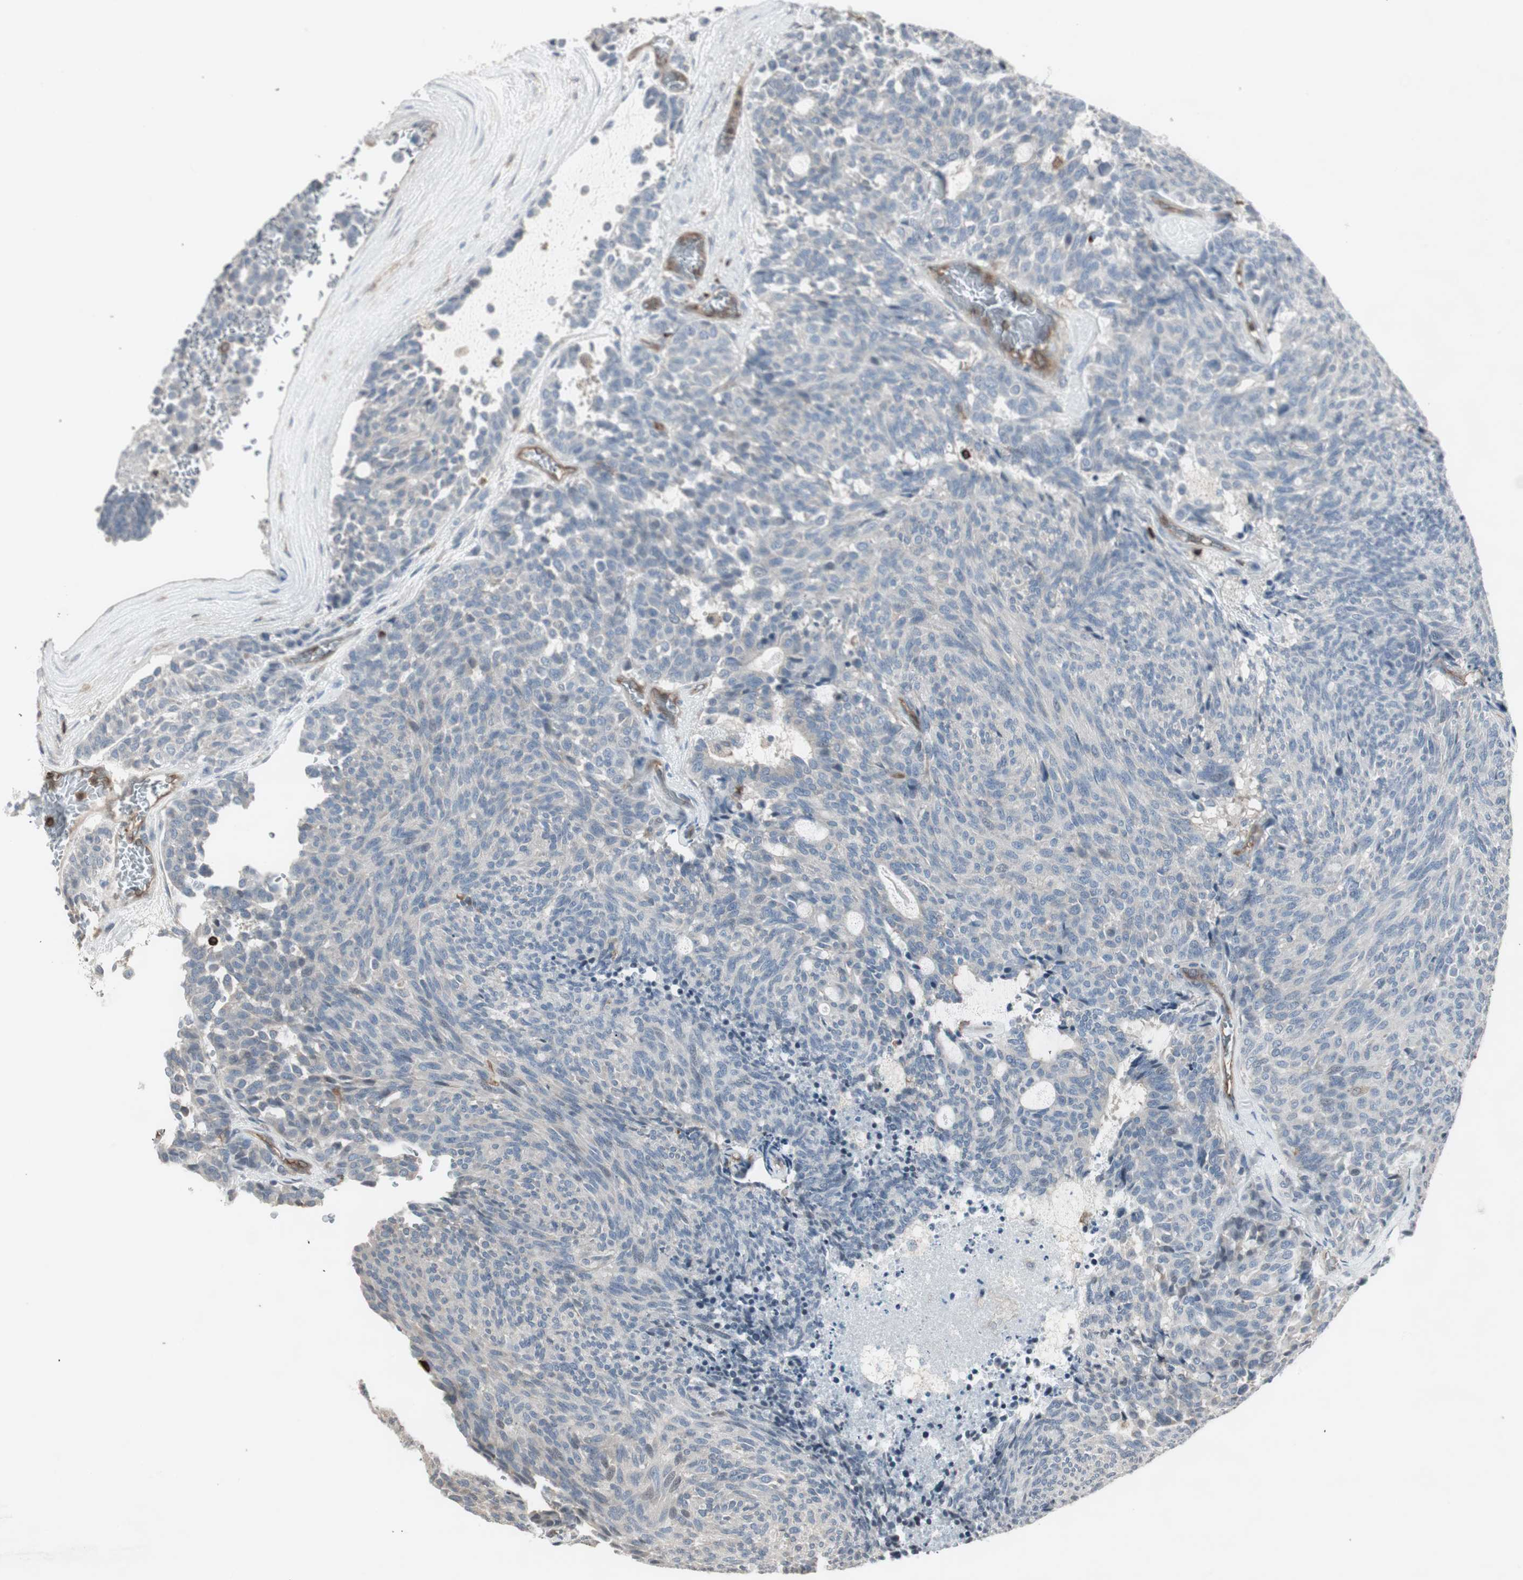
{"staining": {"intensity": "negative", "quantity": "none", "location": "none"}, "tissue": "carcinoid", "cell_type": "Tumor cells", "image_type": "cancer", "snomed": [{"axis": "morphology", "description": "Carcinoid, malignant, NOS"}, {"axis": "topography", "description": "Pancreas"}], "caption": "Carcinoid stained for a protein using immunohistochemistry (IHC) exhibits no positivity tumor cells.", "gene": "ARHGEF1", "patient": {"sex": "female", "age": 54}}